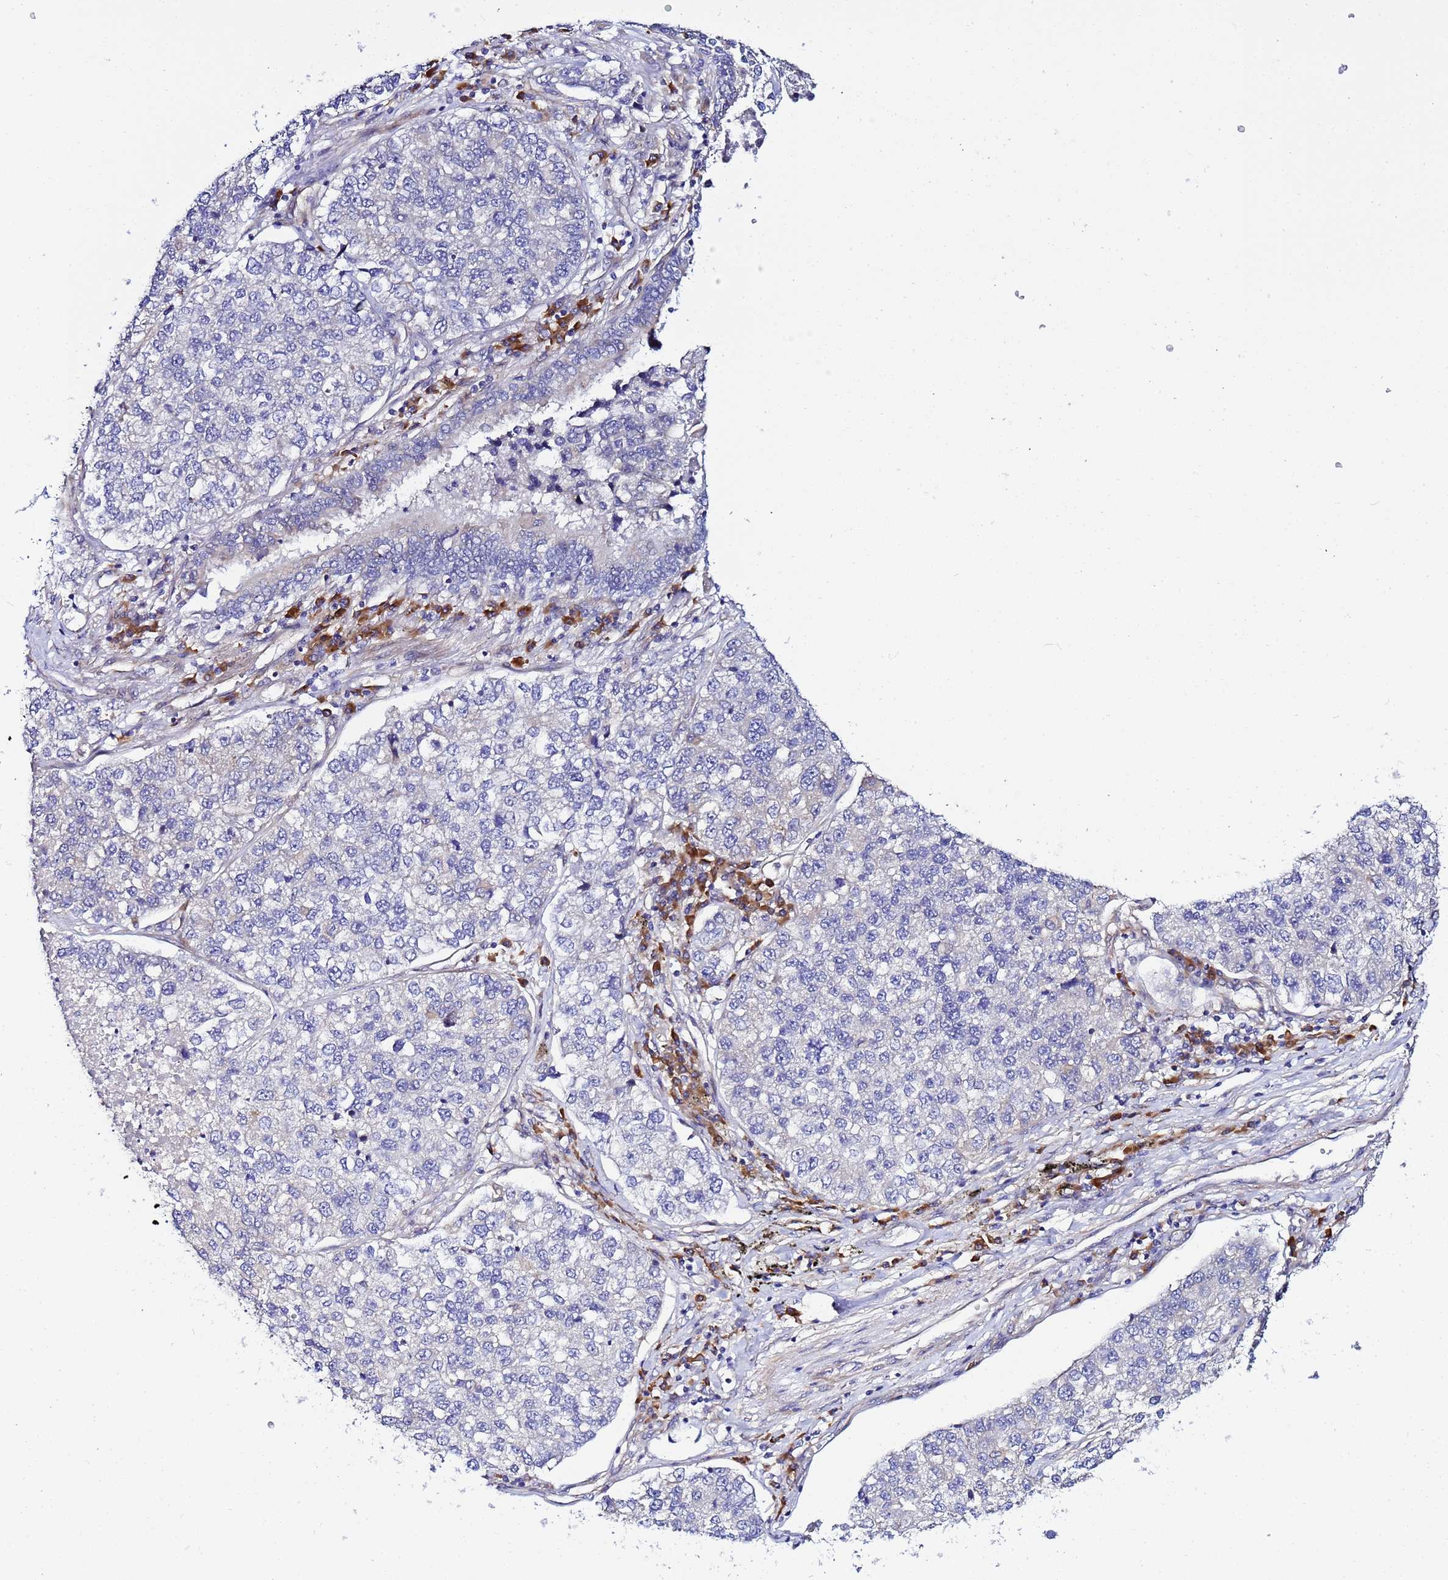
{"staining": {"intensity": "negative", "quantity": "none", "location": "none"}, "tissue": "lung cancer", "cell_type": "Tumor cells", "image_type": "cancer", "snomed": [{"axis": "morphology", "description": "Adenocarcinoma, NOS"}, {"axis": "topography", "description": "Lung"}], "caption": "A histopathology image of lung adenocarcinoma stained for a protein displays no brown staining in tumor cells.", "gene": "JRKL", "patient": {"sex": "male", "age": 49}}